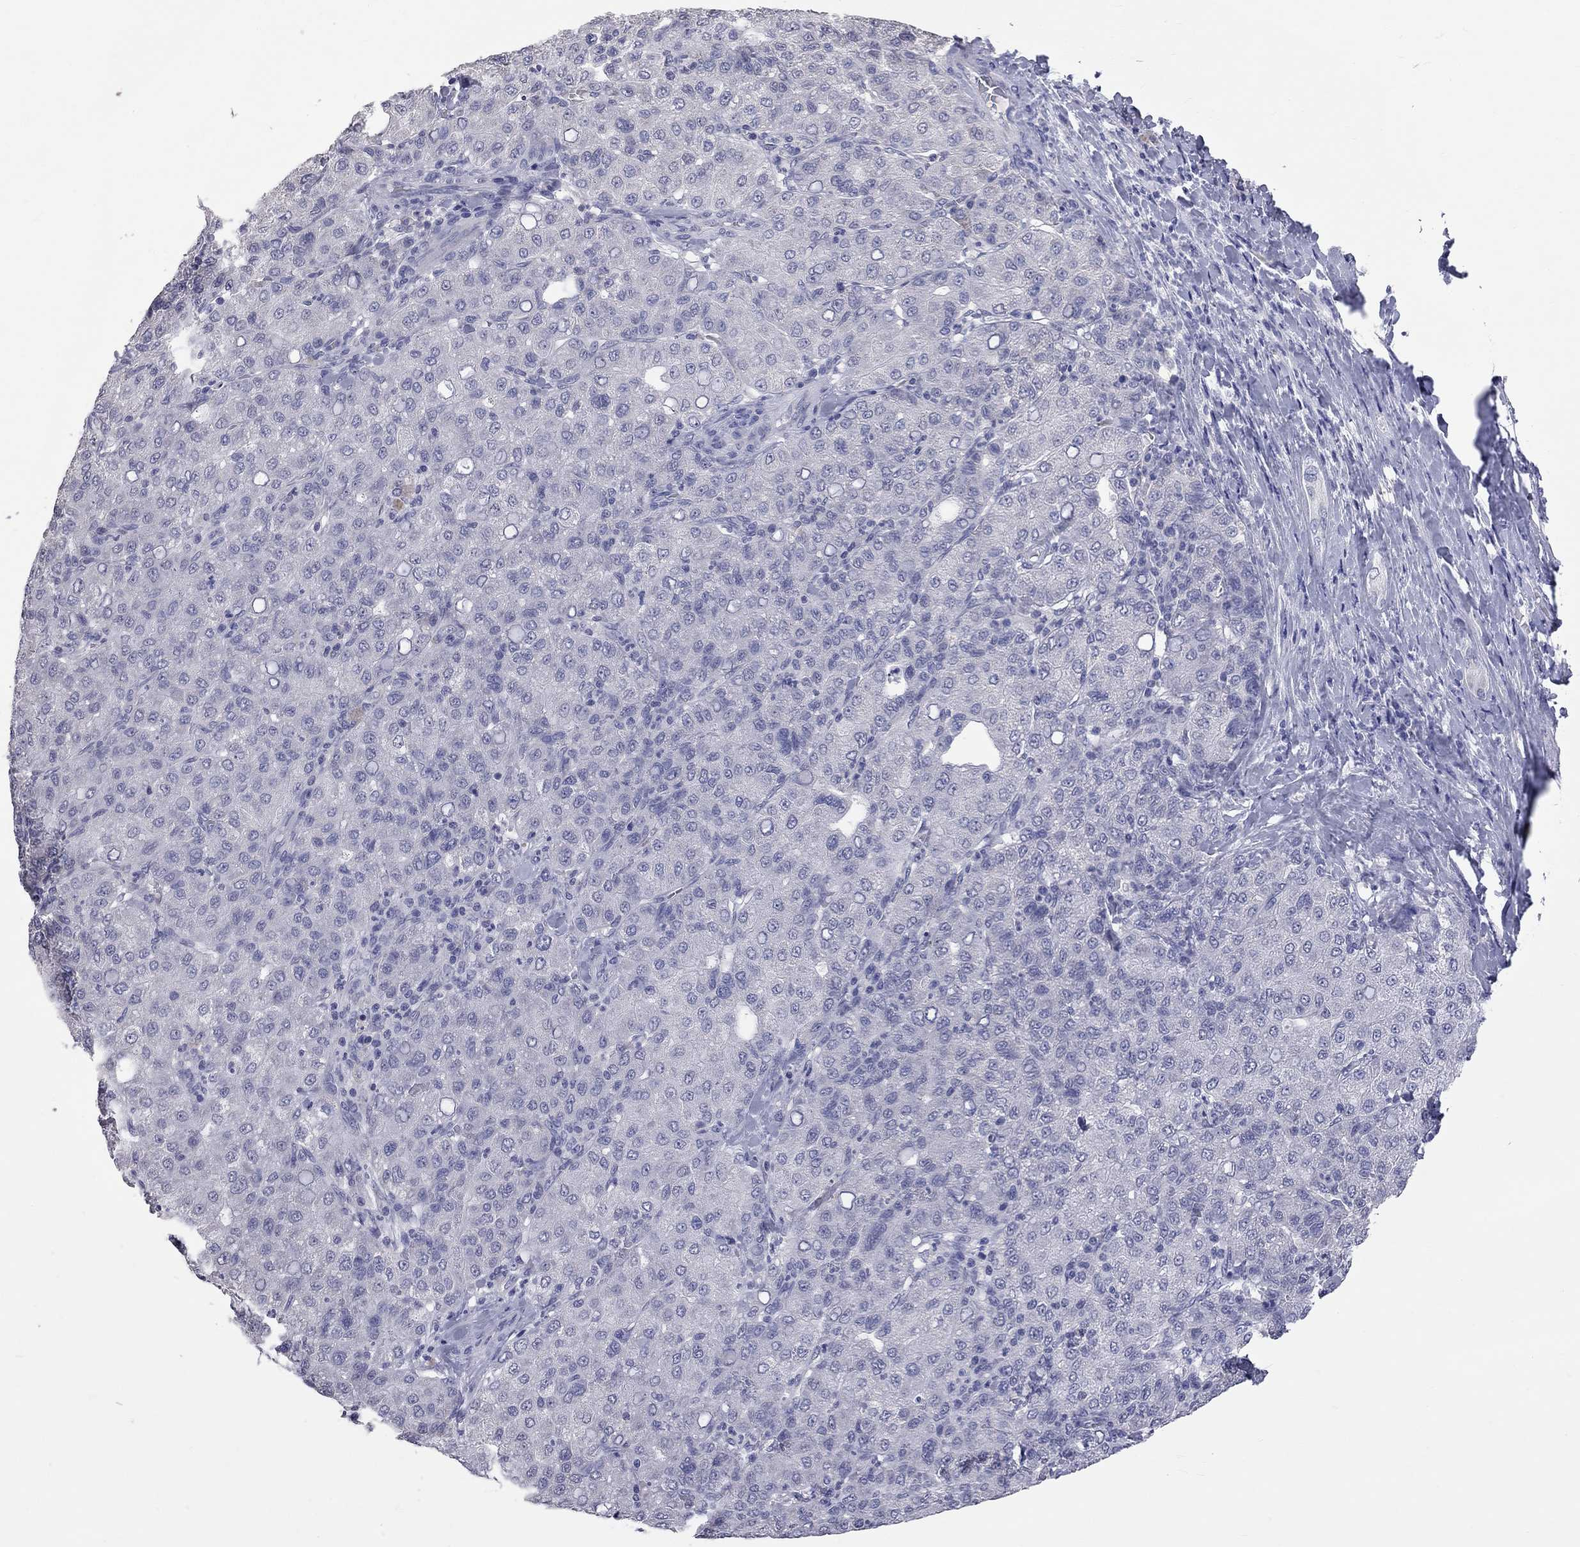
{"staining": {"intensity": "negative", "quantity": "none", "location": "none"}, "tissue": "liver cancer", "cell_type": "Tumor cells", "image_type": "cancer", "snomed": [{"axis": "morphology", "description": "Carcinoma, Hepatocellular, NOS"}, {"axis": "topography", "description": "Liver"}], "caption": "A photomicrograph of human hepatocellular carcinoma (liver) is negative for staining in tumor cells.", "gene": "OPRK1", "patient": {"sex": "male", "age": 65}}